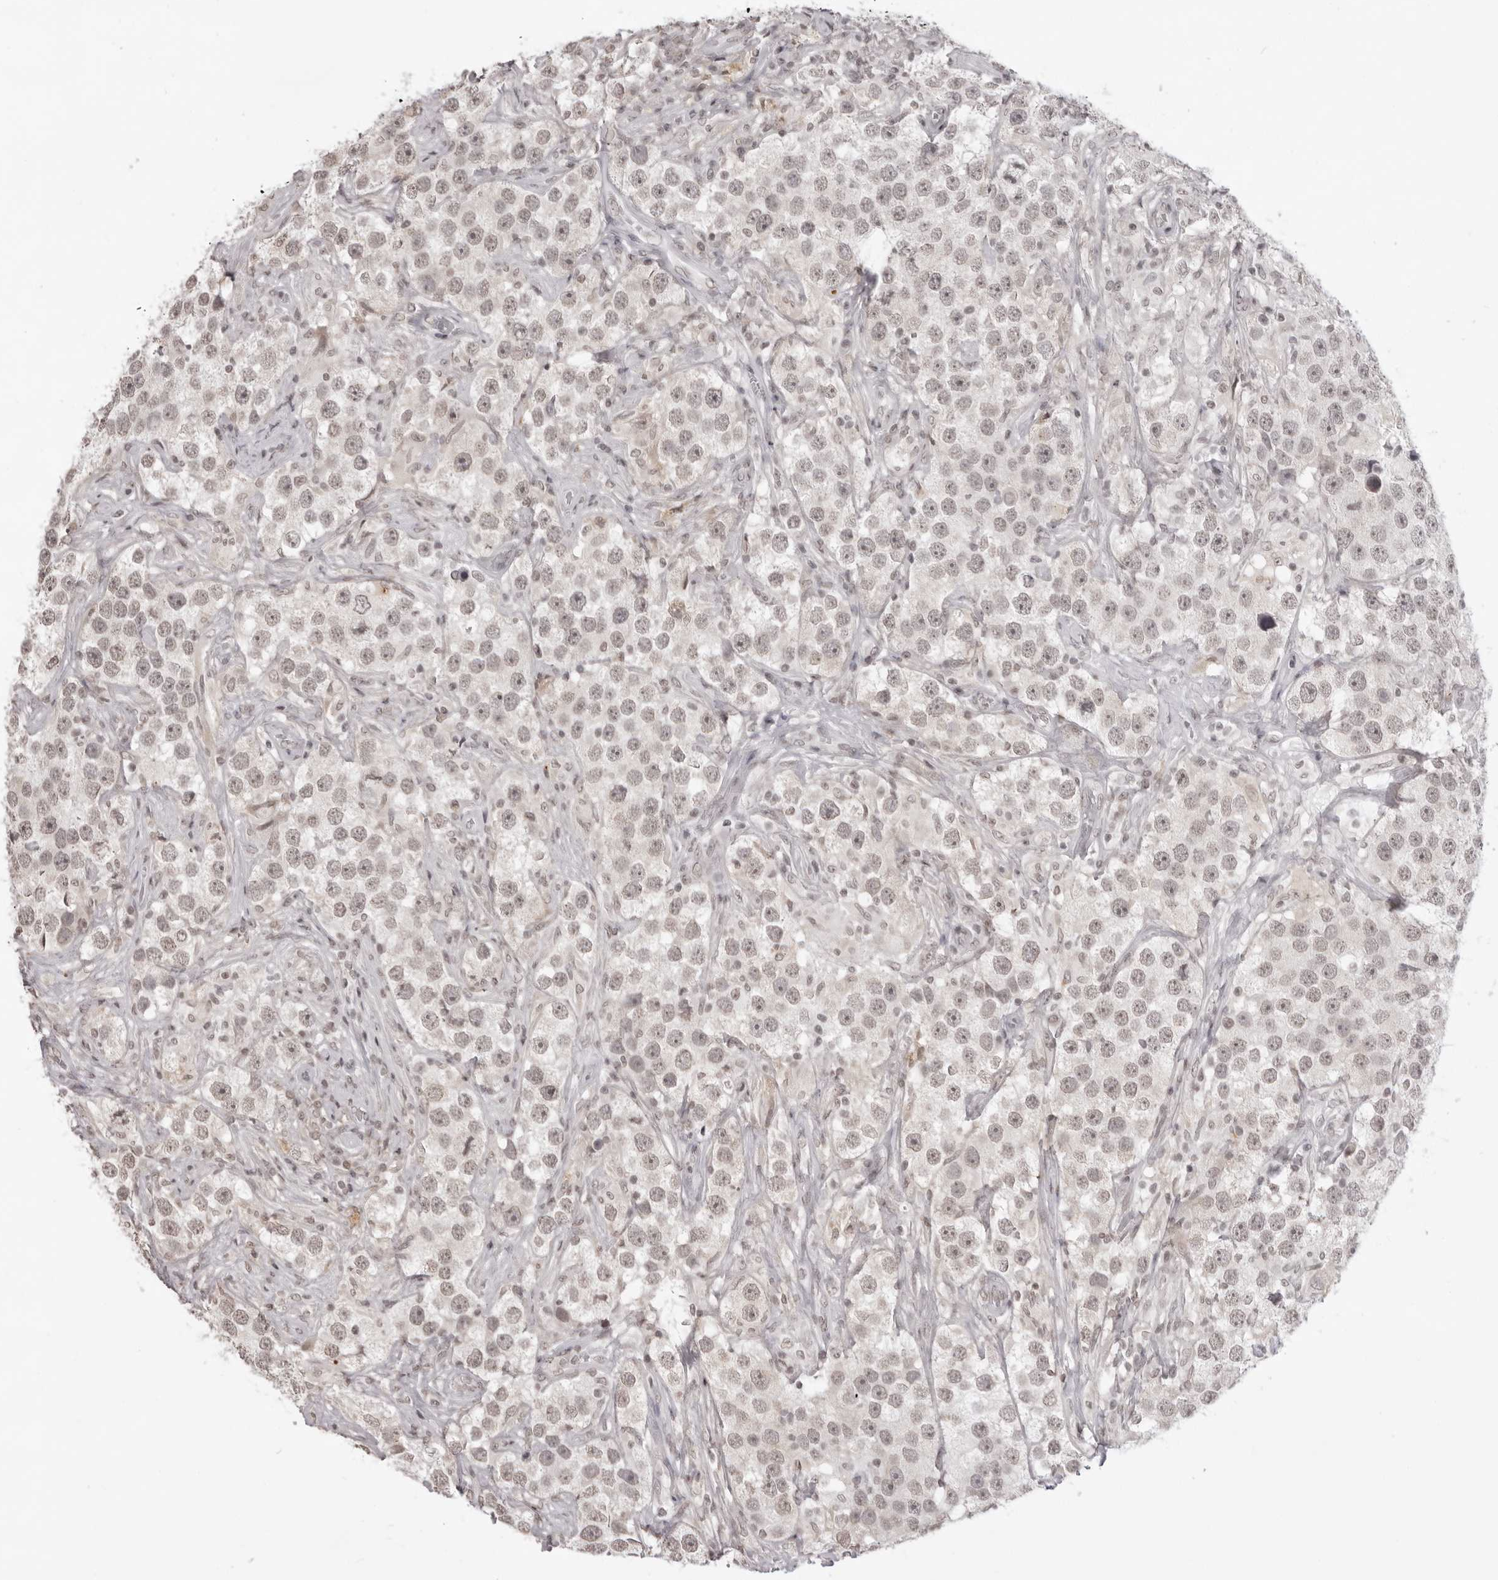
{"staining": {"intensity": "weak", "quantity": ">75%", "location": "nuclear"}, "tissue": "testis cancer", "cell_type": "Tumor cells", "image_type": "cancer", "snomed": [{"axis": "morphology", "description": "Seminoma, NOS"}, {"axis": "topography", "description": "Testis"}], "caption": "High-power microscopy captured an IHC histopathology image of testis cancer (seminoma), revealing weak nuclear positivity in approximately >75% of tumor cells.", "gene": "NTM", "patient": {"sex": "male", "age": 49}}